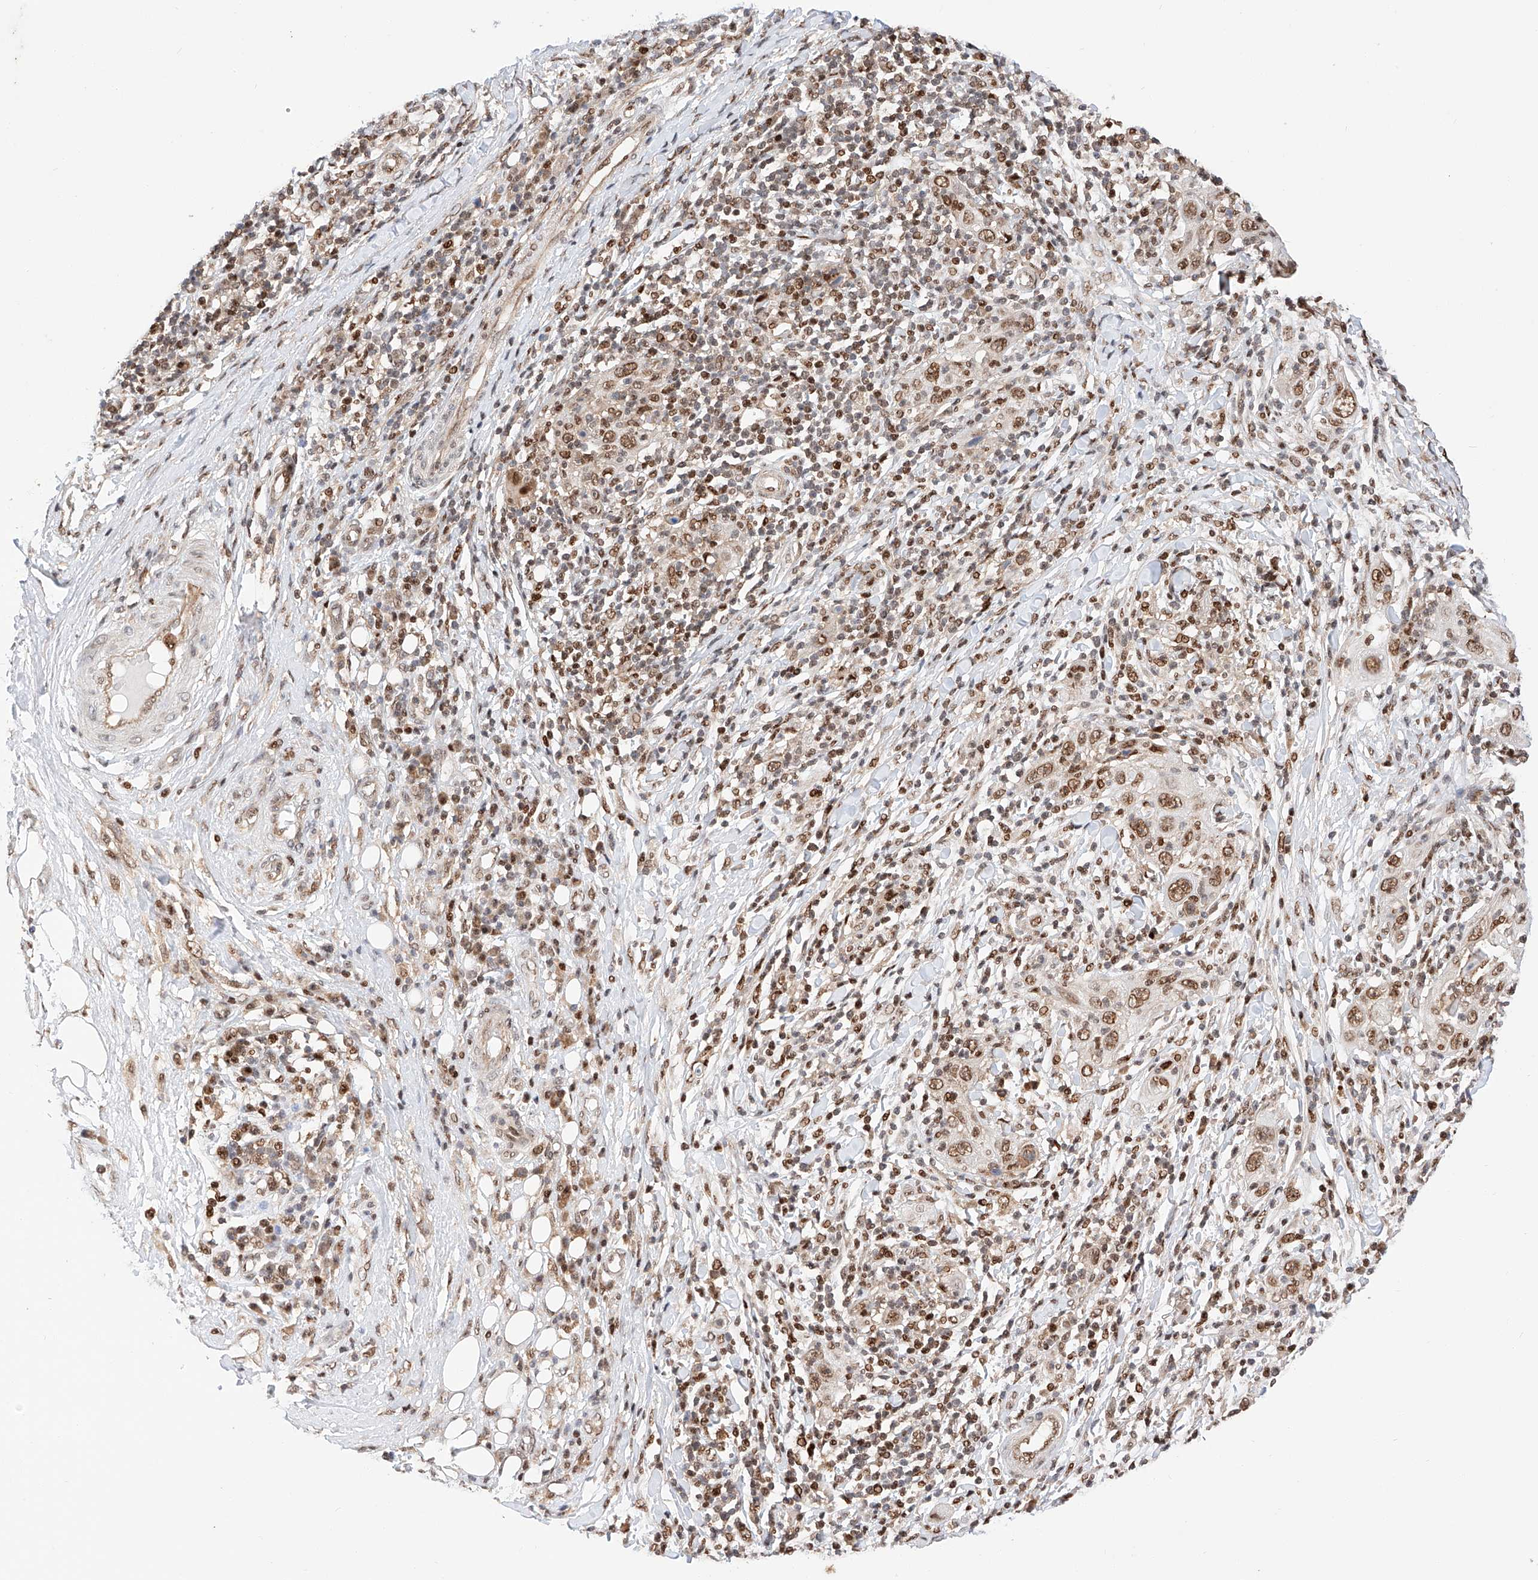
{"staining": {"intensity": "moderate", "quantity": ">75%", "location": "nuclear"}, "tissue": "skin cancer", "cell_type": "Tumor cells", "image_type": "cancer", "snomed": [{"axis": "morphology", "description": "Squamous cell carcinoma, NOS"}, {"axis": "topography", "description": "Skin"}], "caption": "The micrograph reveals immunohistochemical staining of squamous cell carcinoma (skin). There is moderate nuclear positivity is identified in approximately >75% of tumor cells.", "gene": "HDAC9", "patient": {"sex": "female", "age": 88}}